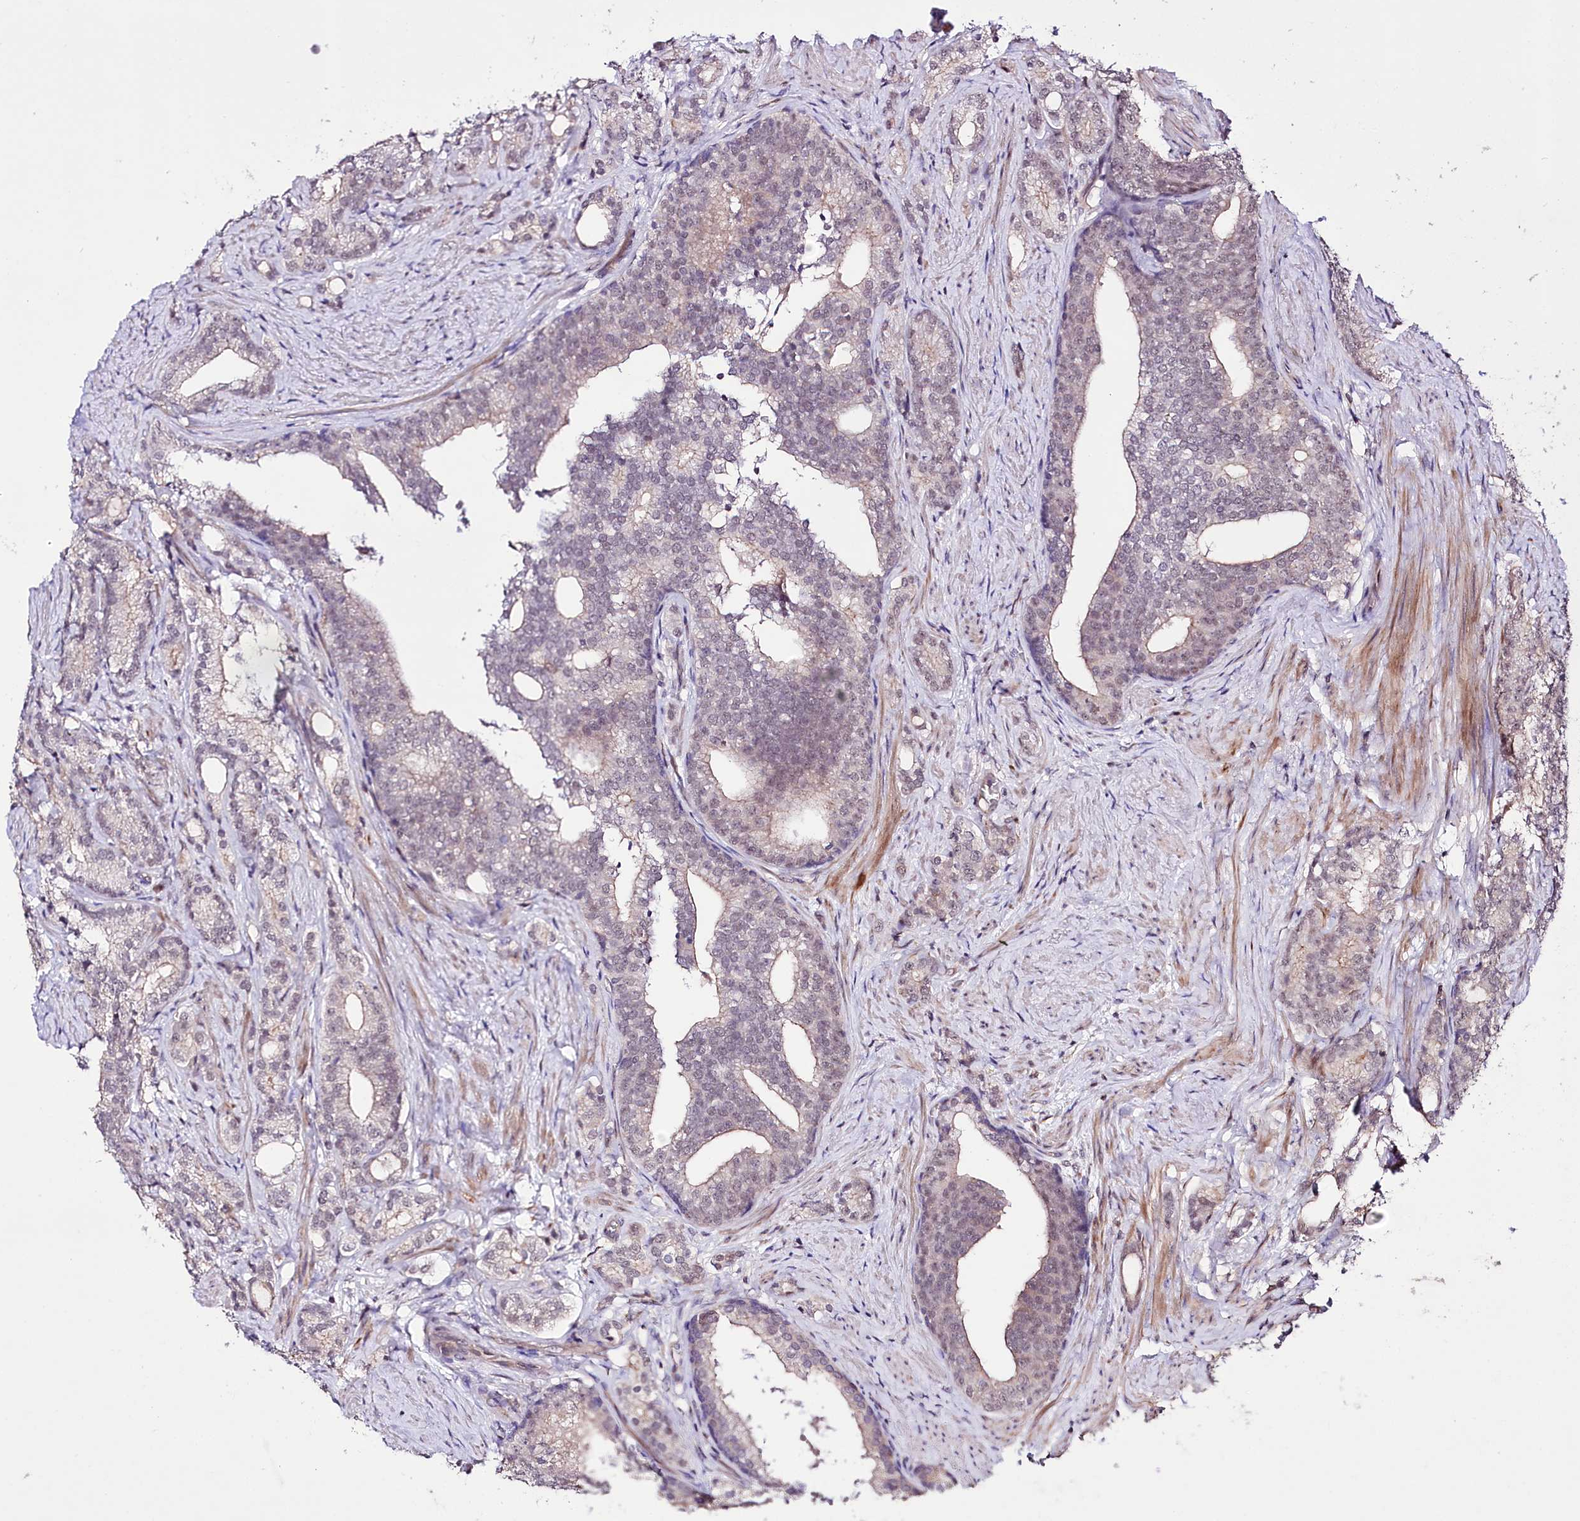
{"staining": {"intensity": "weak", "quantity": "<25%", "location": "cytoplasmic/membranous"}, "tissue": "prostate cancer", "cell_type": "Tumor cells", "image_type": "cancer", "snomed": [{"axis": "morphology", "description": "Adenocarcinoma, Low grade"}, {"axis": "topography", "description": "Prostate"}], "caption": "This is an immunohistochemistry histopathology image of human prostate cancer. There is no positivity in tumor cells.", "gene": "TAFAZZIN", "patient": {"sex": "male", "age": 71}}